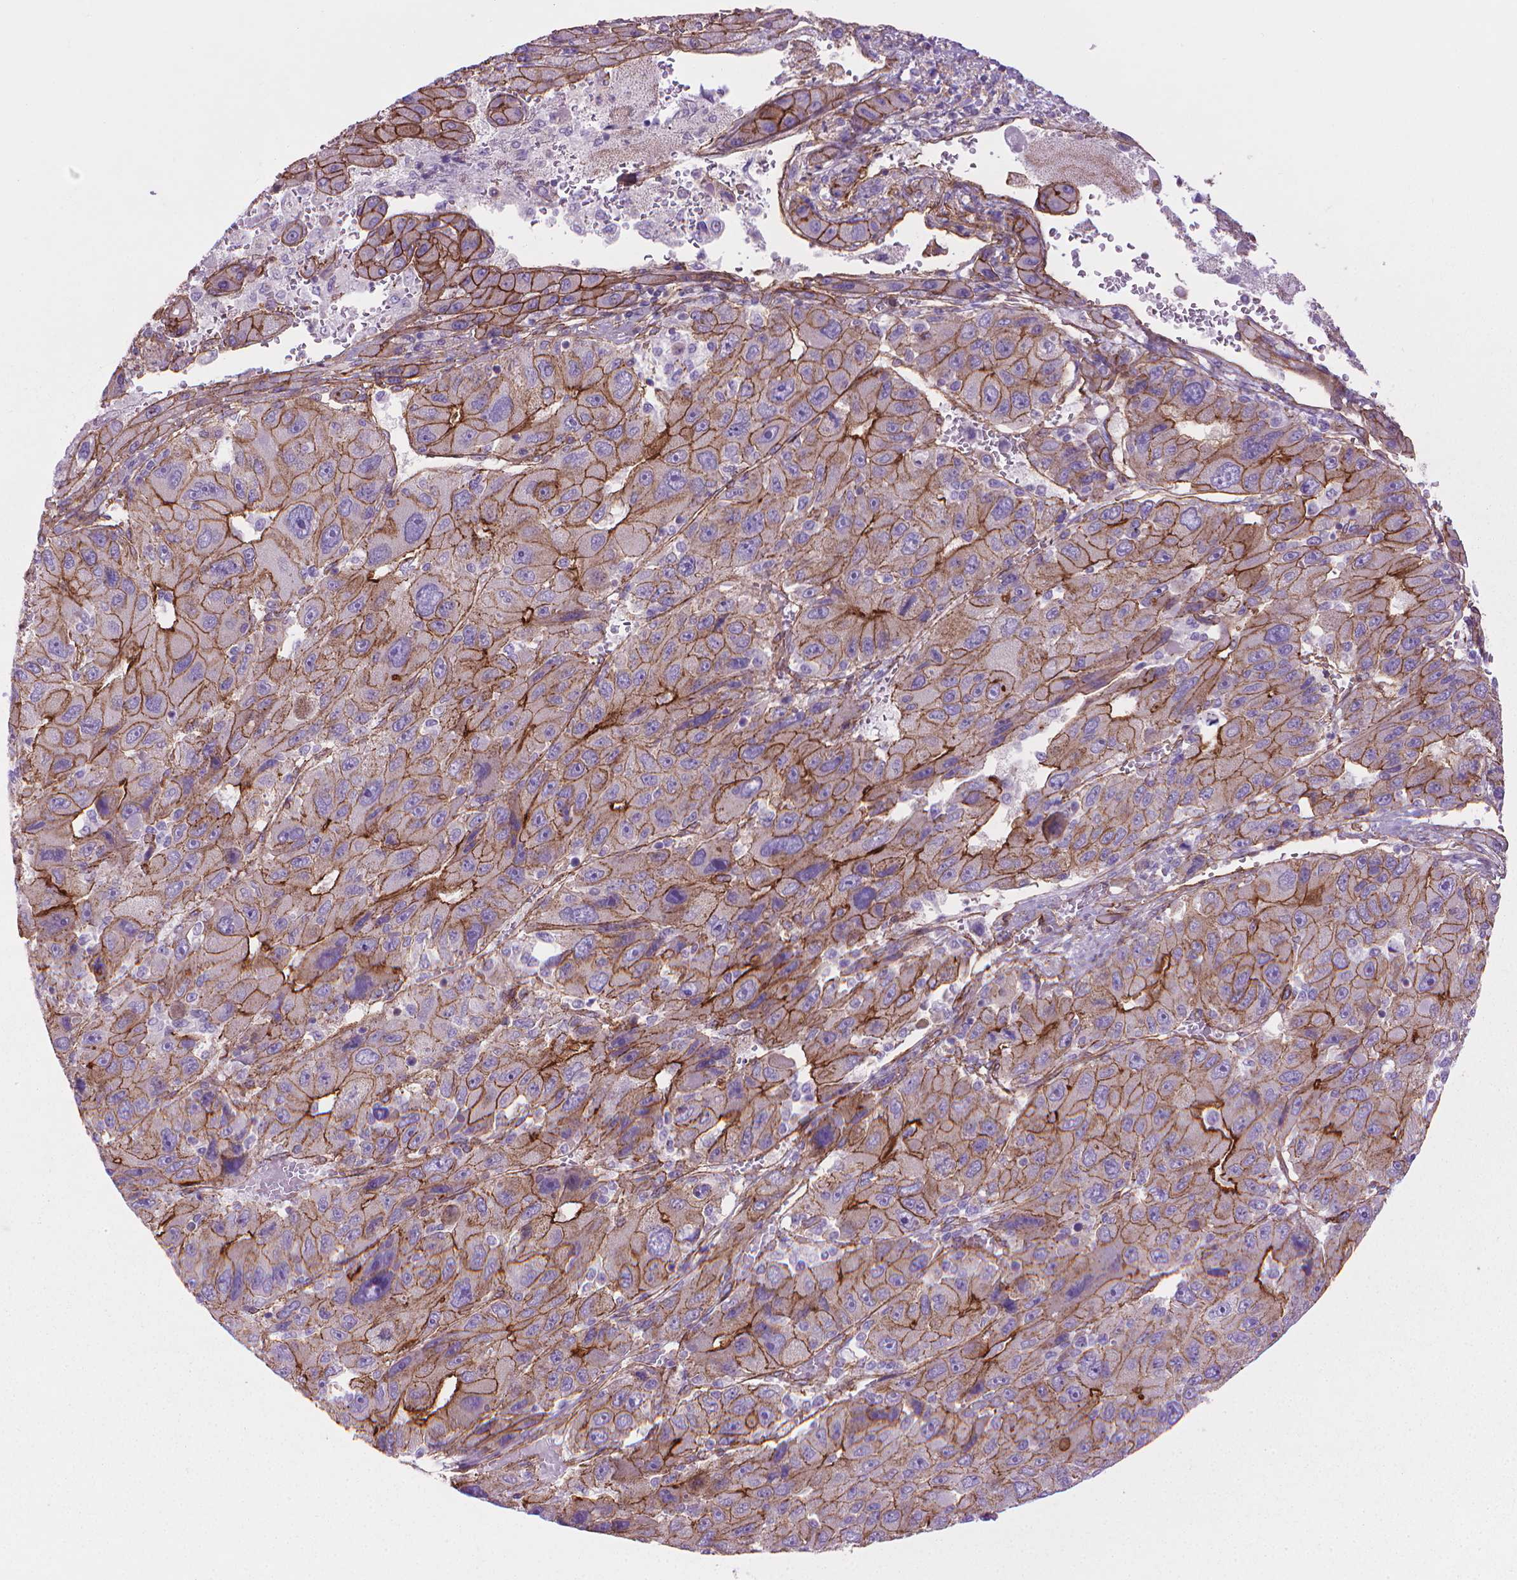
{"staining": {"intensity": "strong", "quantity": "25%-75%", "location": "cytoplasmic/membranous"}, "tissue": "liver cancer", "cell_type": "Tumor cells", "image_type": "cancer", "snomed": [{"axis": "morphology", "description": "Carcinoma, Hepatocellular, NOS"}, {"axis": "topography", "description": "Liver"}], "caption": "Immunohistochemistry (DAB) staining of hepatocellular carcinoma (liver) shows strong cytoplasmic/membranous protein expression in about 25%-75% of tumor cells. (DAB IHC with brightfield microscopy, high magnification).", "gene": "TENT5A", "patient": {"sex": "female", "age": 41}}